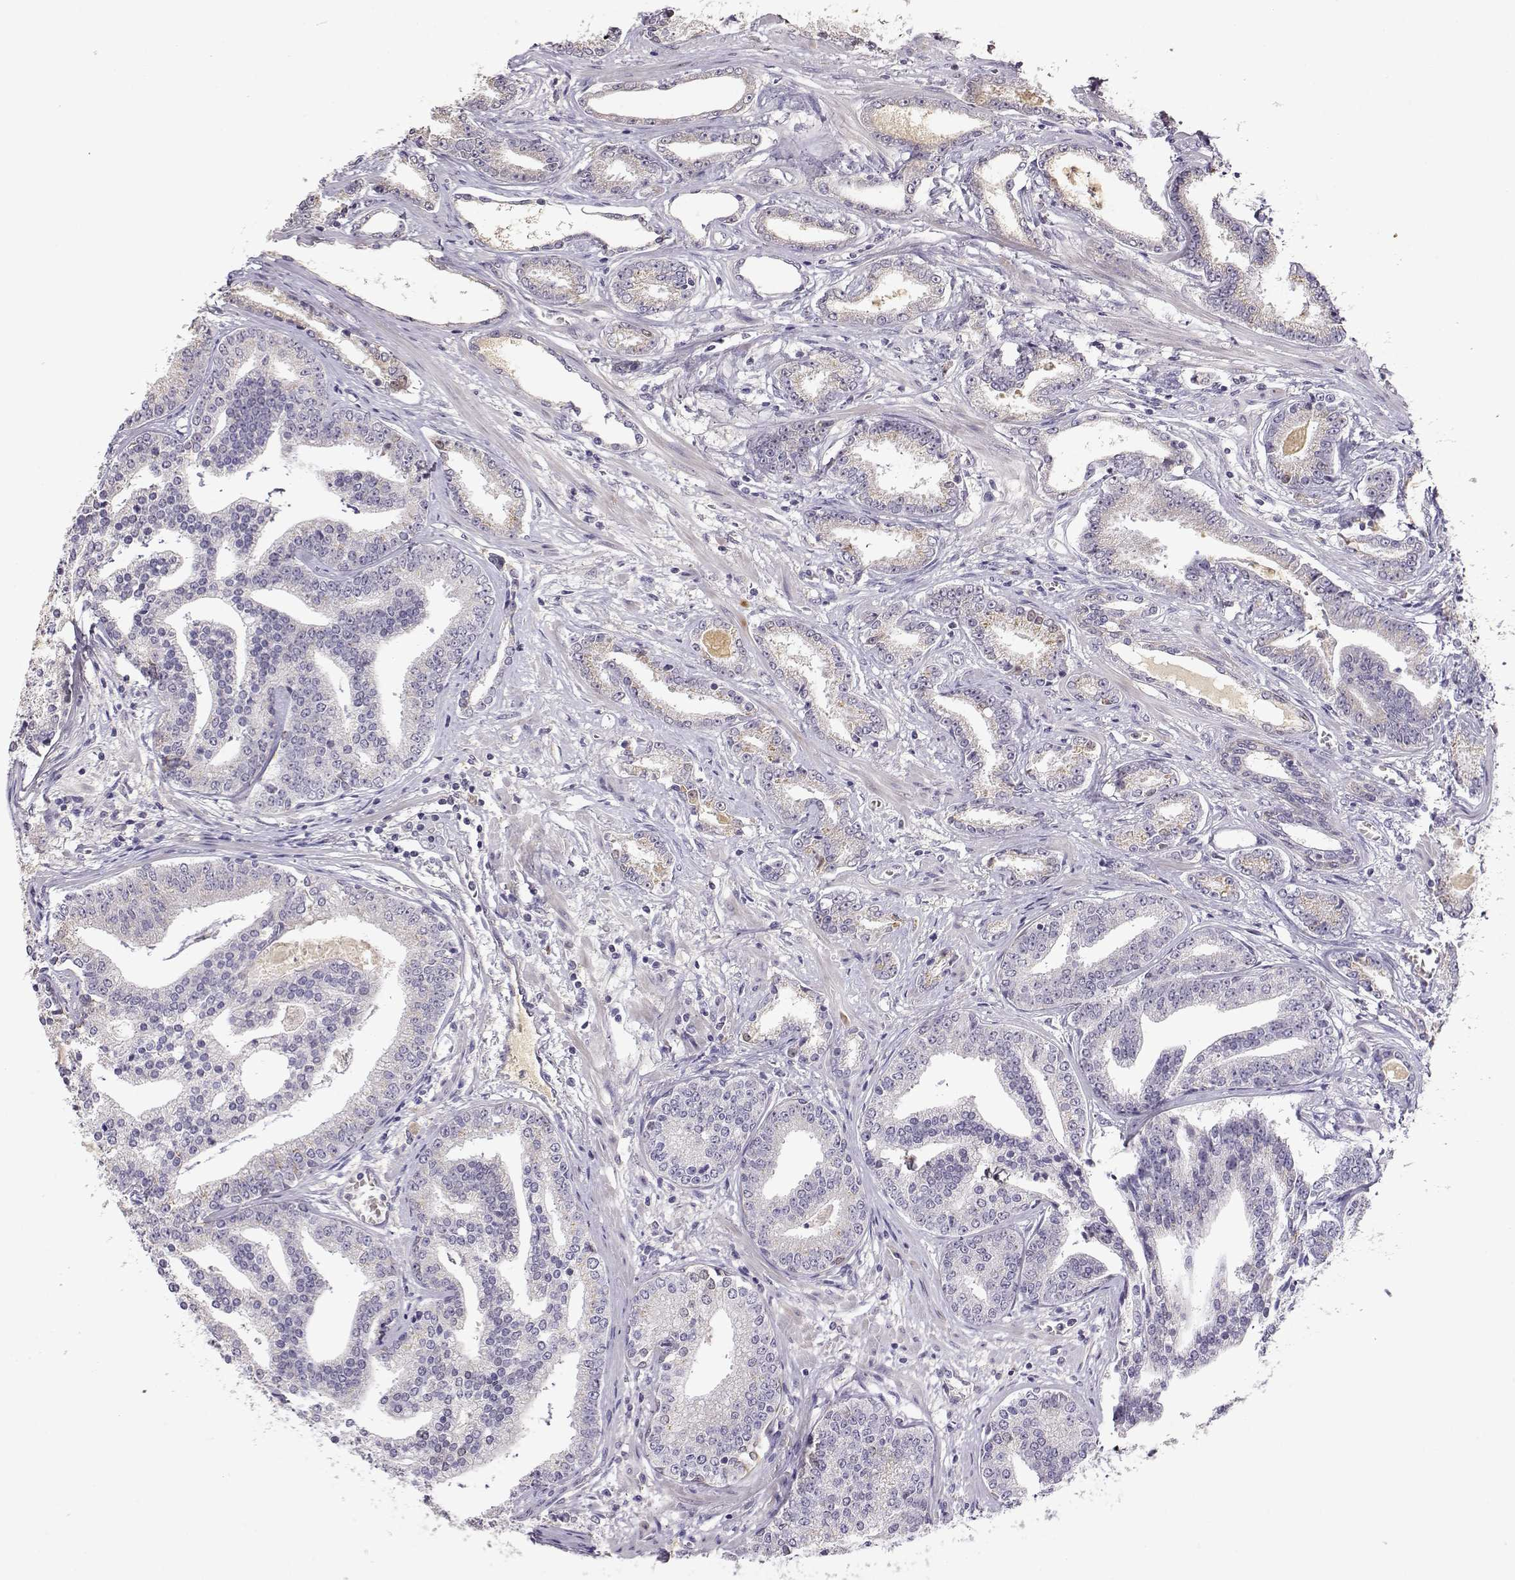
{"staining": {"intensity": "negative", "quantity": "none", "location": "none"}, "tissue": "prostate cancer", "cell_type": "Tumor cells", "image_type": "cancer", "snomed": [{"axis": "morphology", "description": "Adenocarcinoma, NOS"}, {"axis": "topography", "description": "Prostate"}], "caption": "High power microscopy histopathology image of an IHC photomicrograph of adenocarcinoma (prostate), revealing no significant expression in tumor cells.", "gene": "TACR1", "patient": {"sex": "male", "age": 64}}